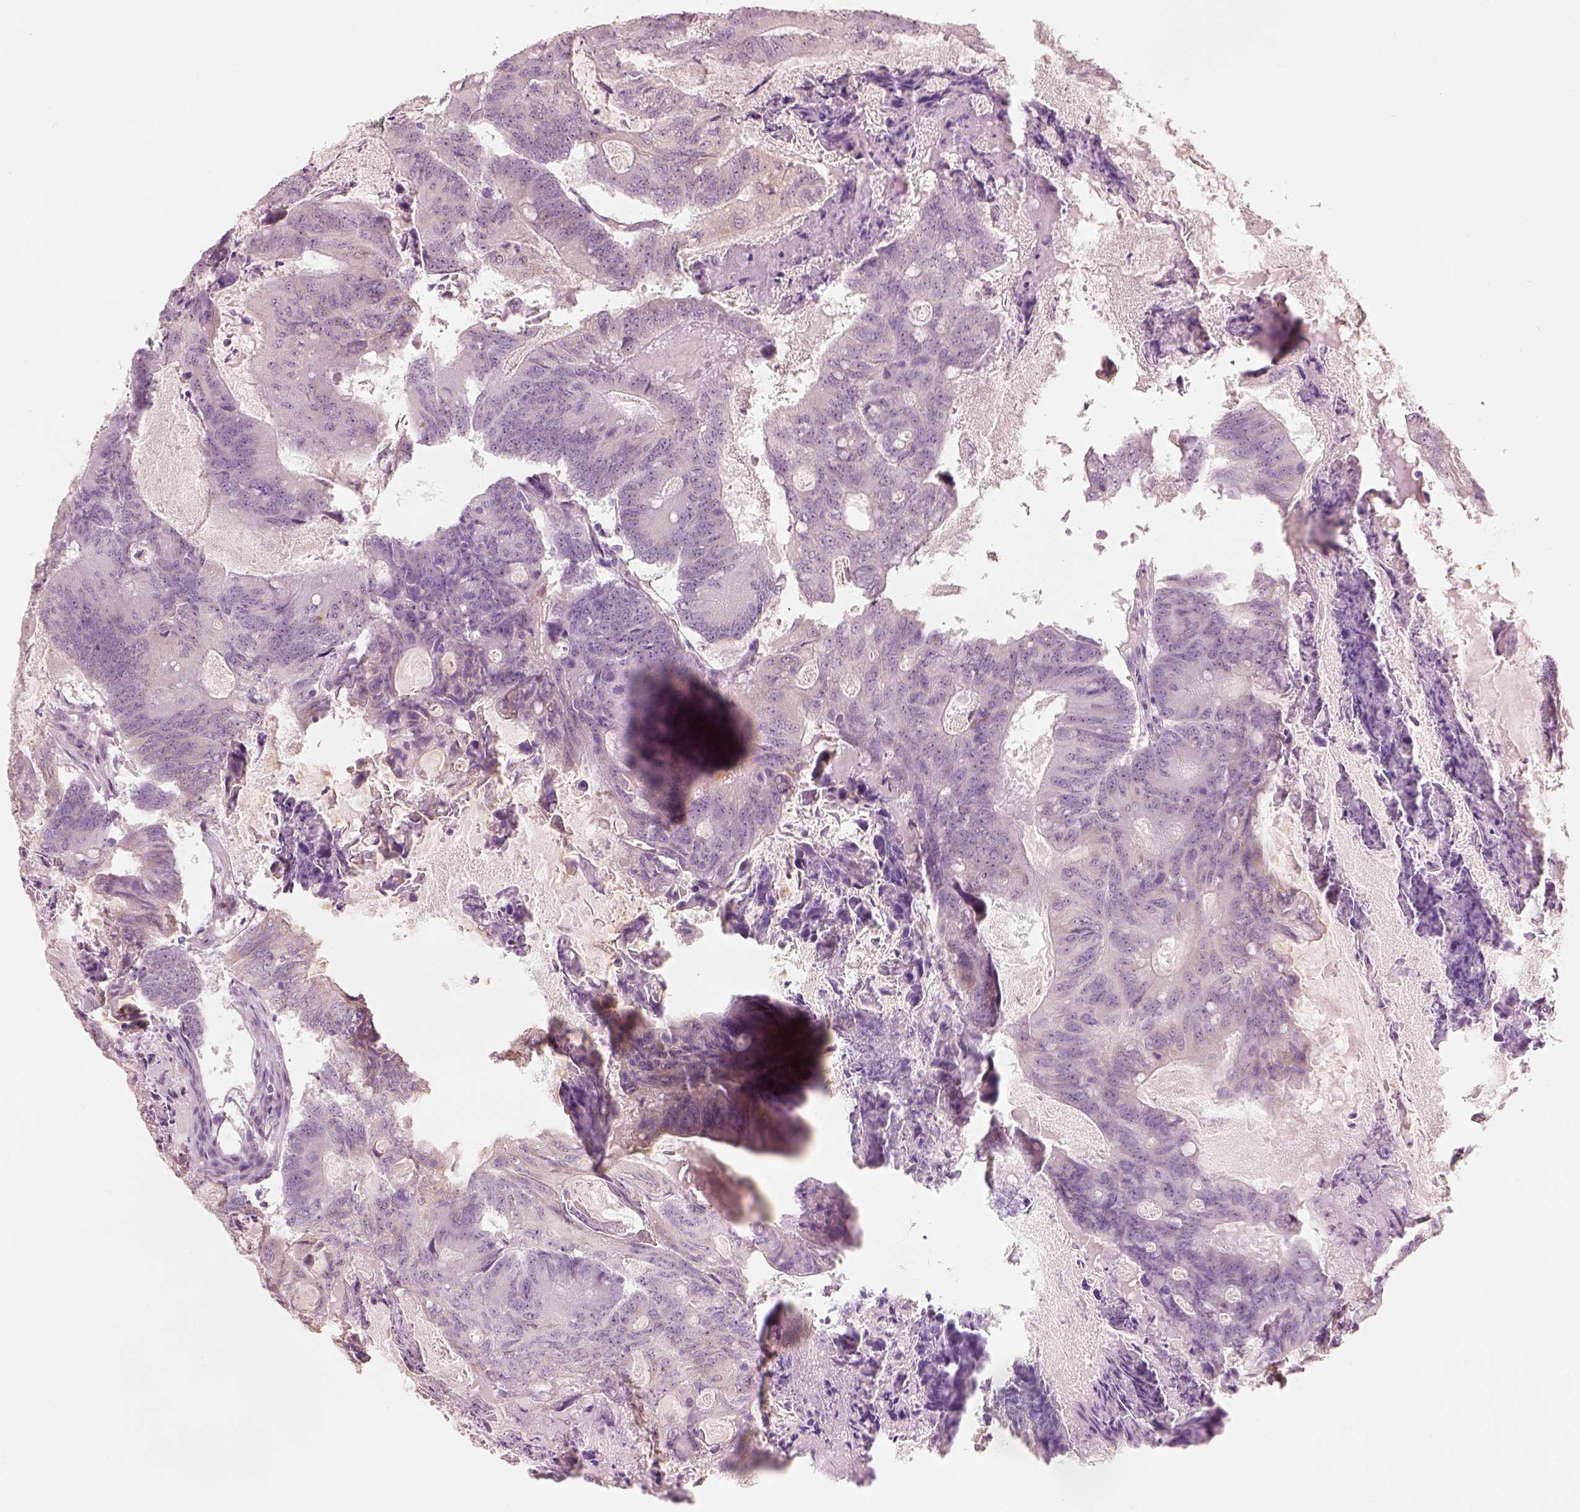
{"staining": {"intensity": "weak", "quantity": "<25%", "location": "cytoplasmic/membranous"}, "tissue": "colorectal cancer", "cell_type": "Tumor cells", "image_type": "cancer", "snomed": [{"axis": "morphology", "description": "Adenocarcinoma, NOS"}, {"axis": "topography", "description": "Colon"}], "caption": "The IHC image has no significant staining in tumor cells of adenocarcinoma (colorectal) tissue.", "gene": "CDS1", "patient": {"sex": "female", "age": 70}}